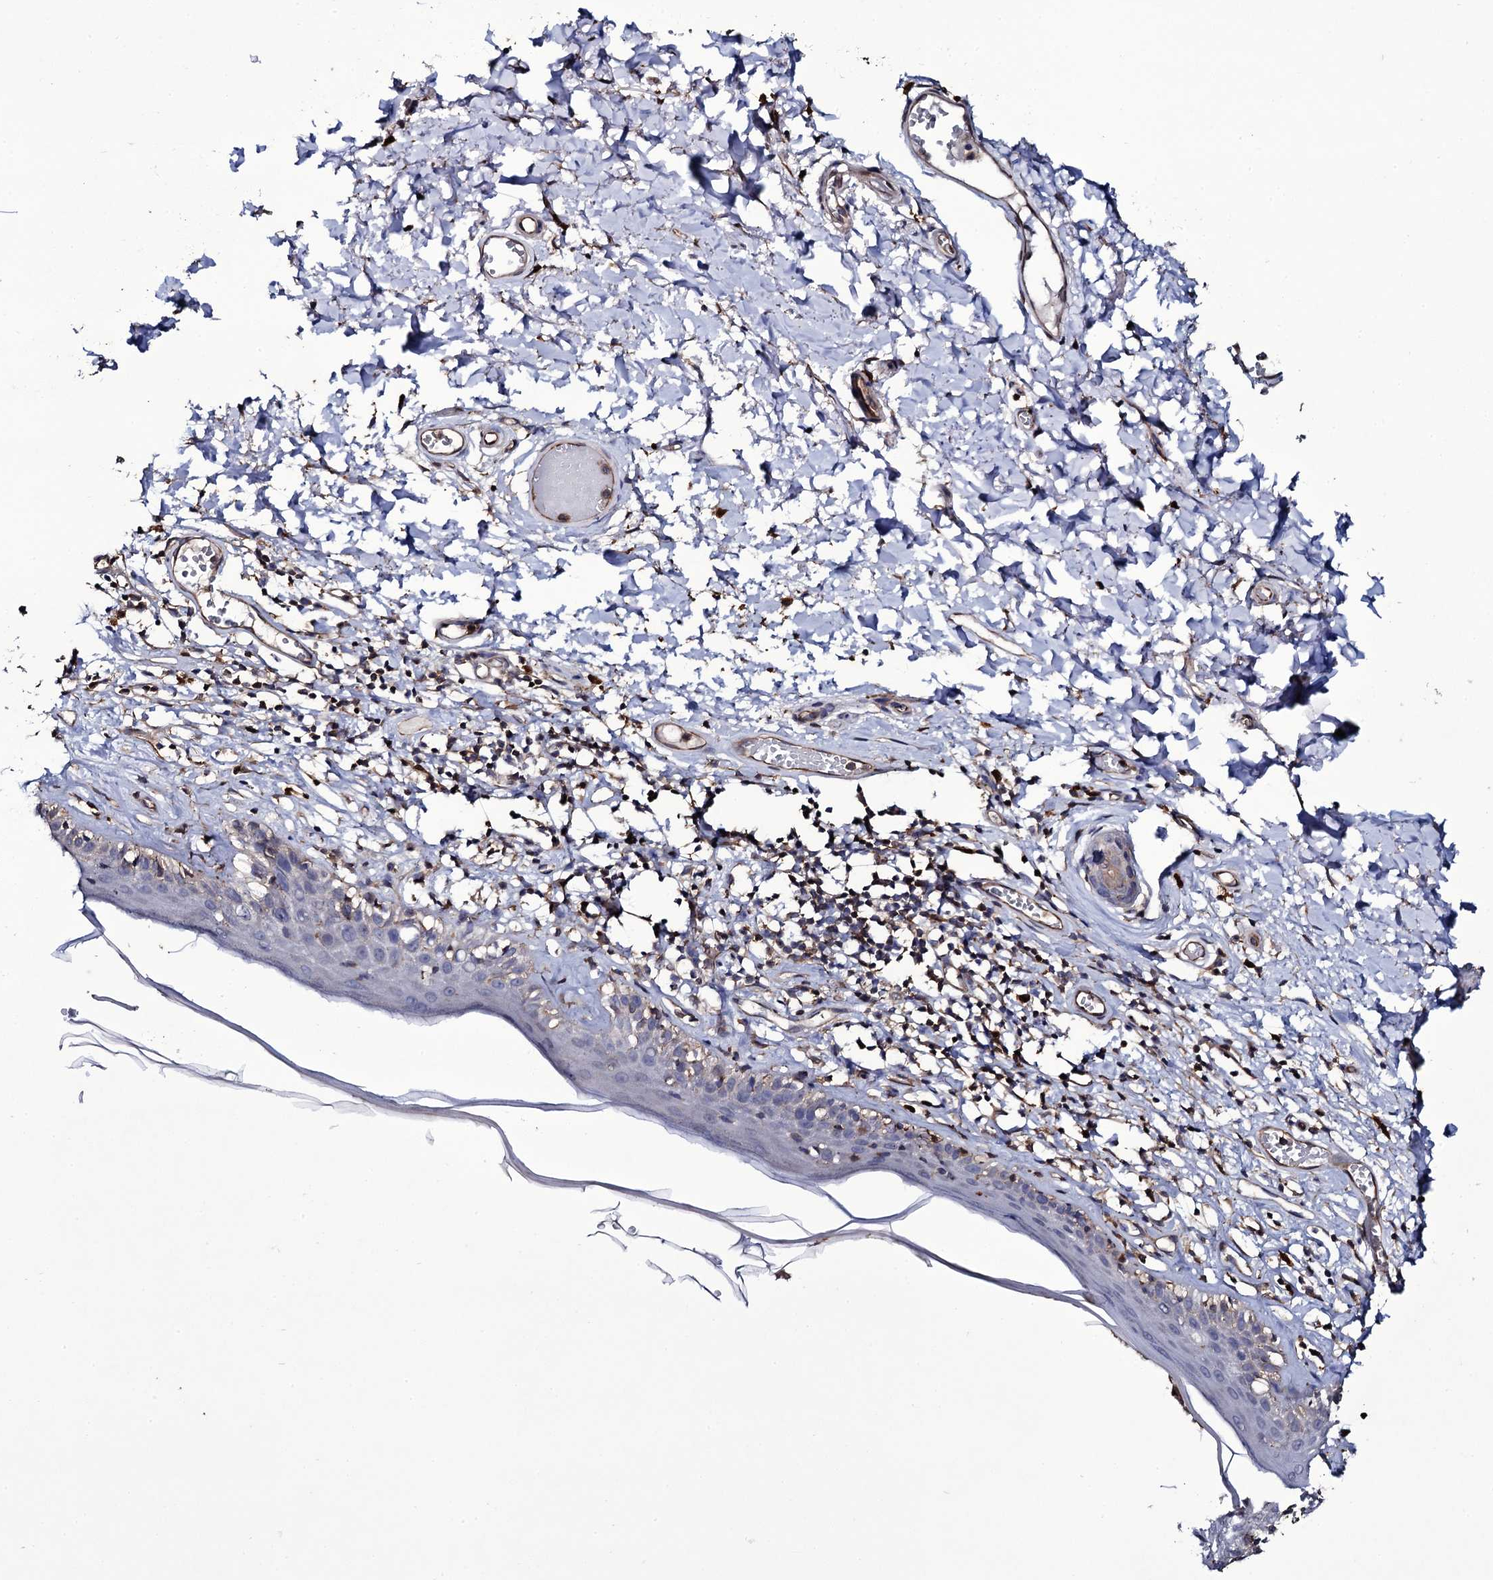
{"staining": {"intensity": "moderate", "quantity": "25%-75%", "location": "cytoplasmic/membranous"}, "tissue": "skin", "cell_type": "Epidermal cells", "image_type": "normal", "snomed": [{"axis": "morphology", "description": "Normal tissue, NOS"}, {"axis": "topography", "description": "Adipose tissue"}, {"axis": "topography", "description": "Vascular tissue"}, {"axis": "topography", "description": "Vulva"}, {"axis": "topography", "description": "Peripheral nerve tissue"}], "caption": "Skin was stained to show a protein in brown. There is medium levels of moderate cytoplasmic/membranous expression in about 25%-75% of epidermal cells. (DAB (3,3'-diaminobenzidine) IHC, brown staining for protein, blue staining for nuclei).", "gene": "TTC23", "patient": {"sex": "female", "age": 86}}